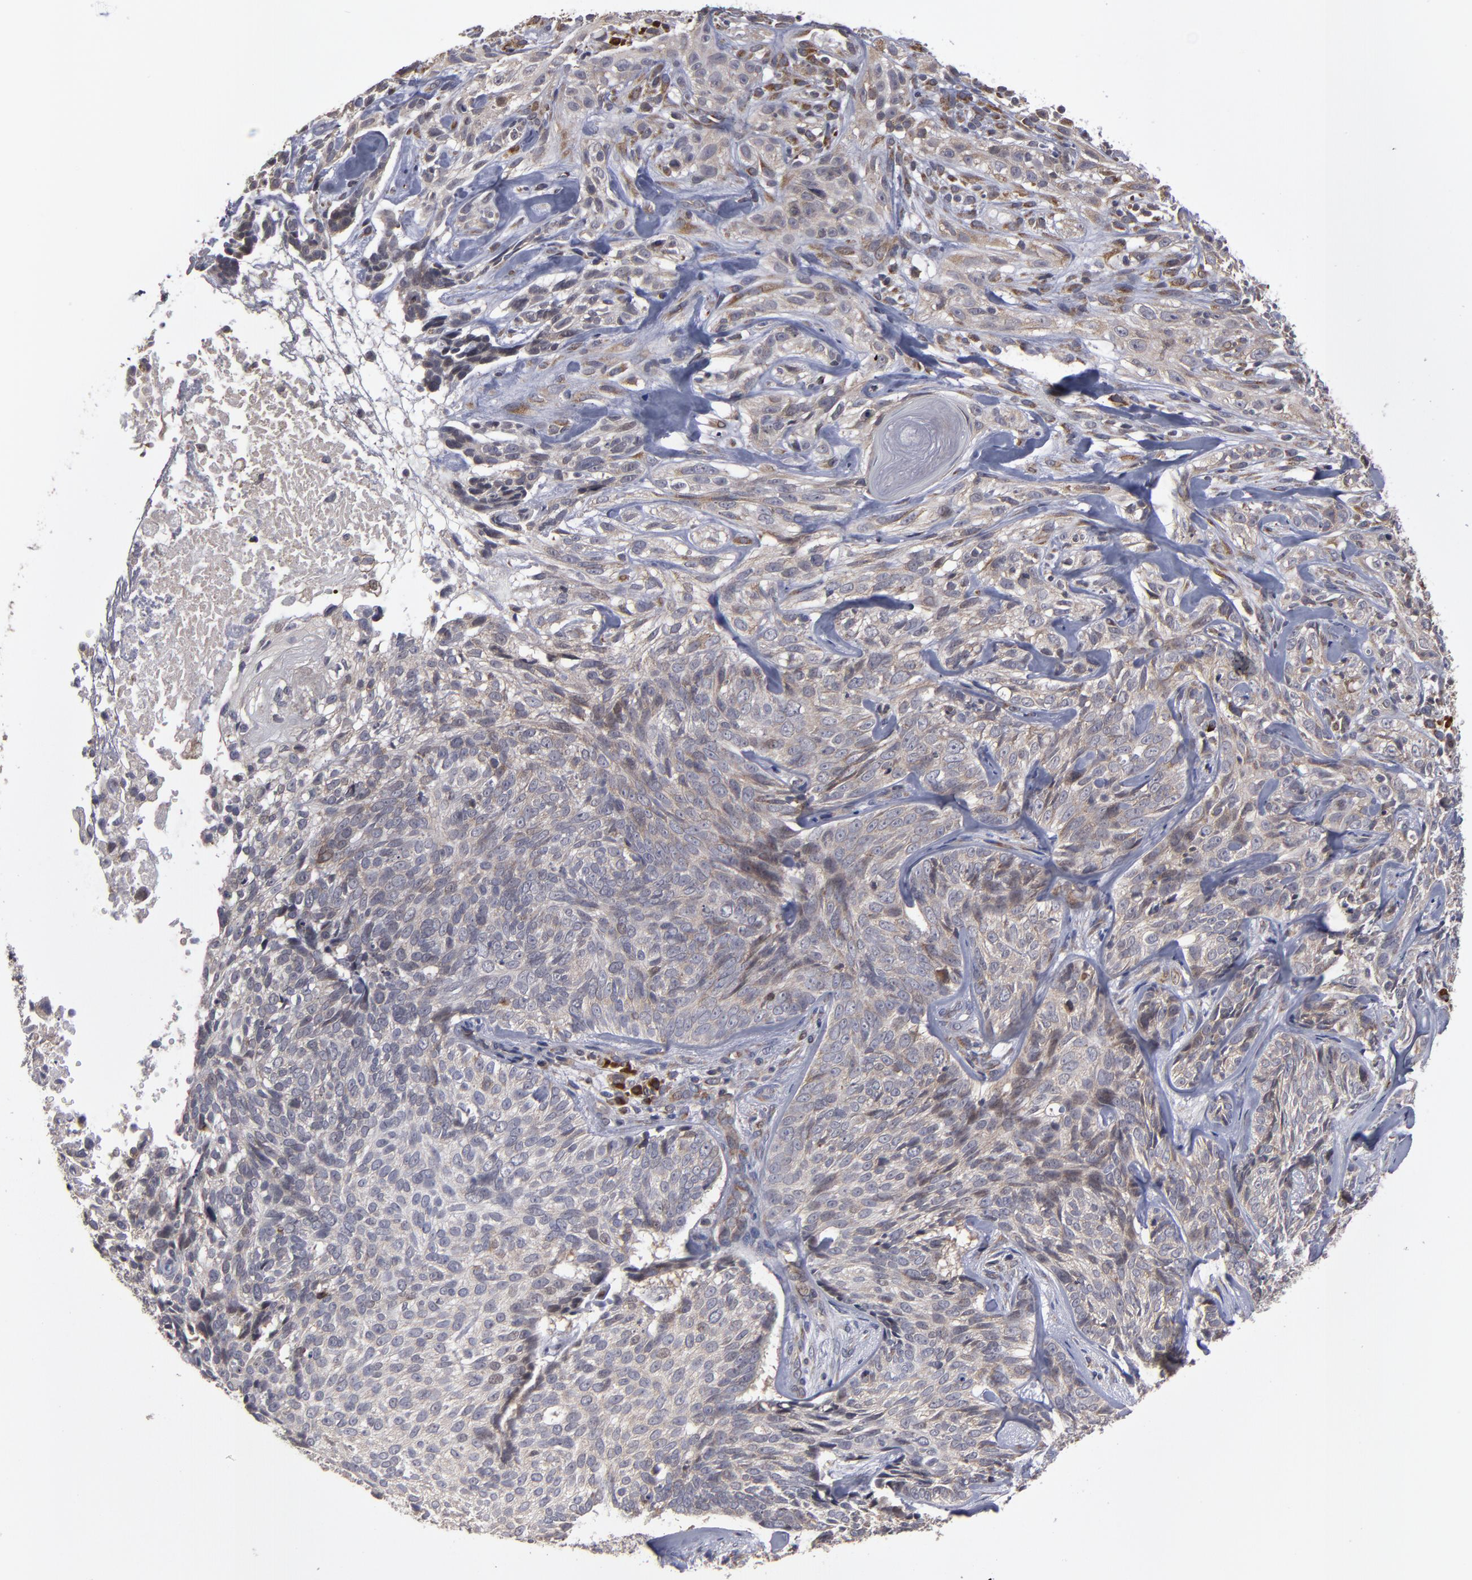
{"staining": {"intensity": "weak", "quantity": ">75%", "location": "cytoplasmic/membranous"}, "tissue": "skin cancer", "cell_type": "Tumor cells", "image_type": "cancer", "snomed": [{"axis": "morphology", "description": "Basal cell carcinoma"}, {"axis": "topography", "description": "Skin"}], "caption": "Human skin basal cell carcinoma stained for a protein (brown) displays weak cytoplasmic/membranous positive staining in approximately >75% of tumor cells.", "gene": "SND1", "patient": {"sex": "male", "age": 72}}